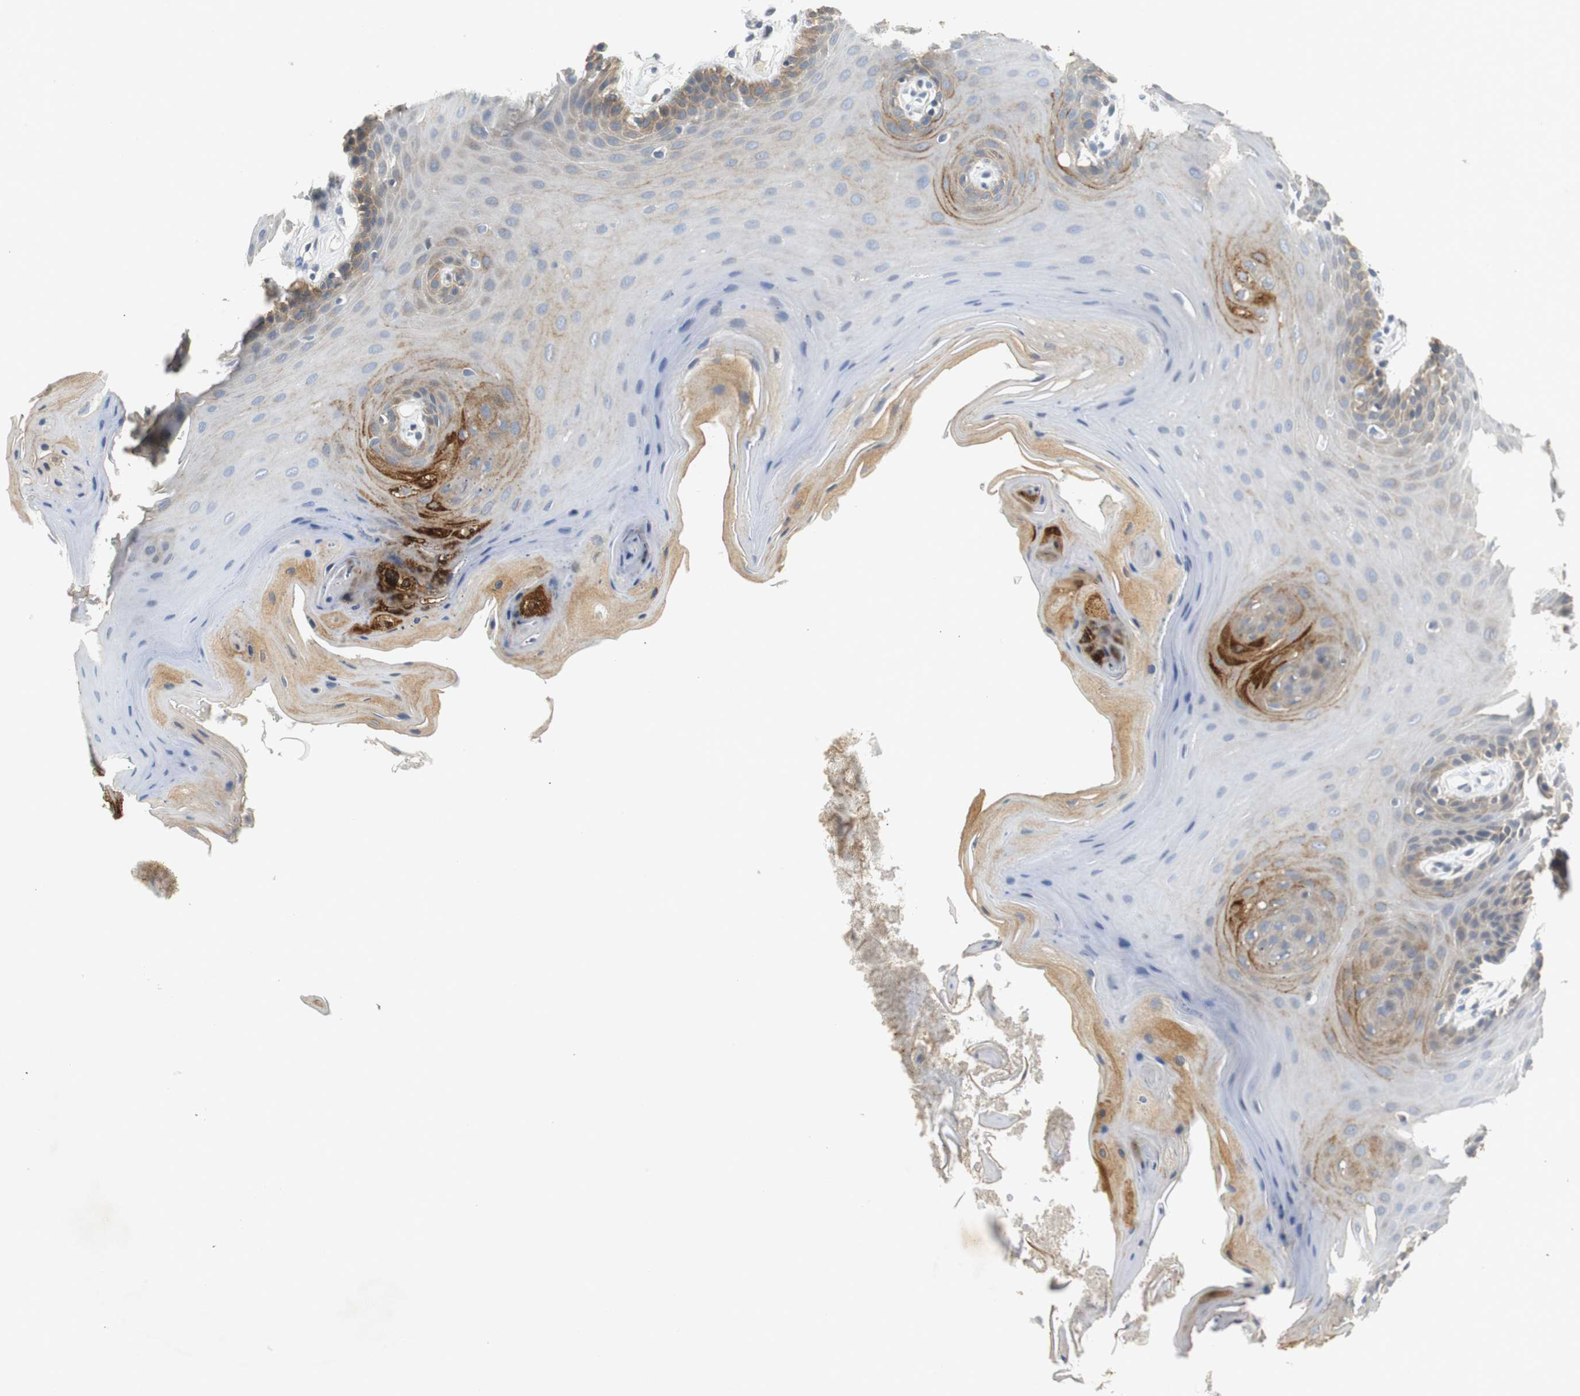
{"staining": {"intensity": "strong", "quantity": "25%-75%", "location": "cytoplasmic/membranous"}, "tissue": "oral mucosa", "cell_type": "Squamous epithelial cells", "image_type": "normal", "snomed": [{"axis": "morphology", "description": "Normal tissue, NOS"}, {"axis": "morphology", "description": "Squamous cell carcinoma, NOS"}, {"axis": "topography", "description": "Skeletal muscle"}, {"axis": "topography", "description": "Oral tissue"}, {"axis": "topography", "description": "Head-Neck"}], "caption": "An image of human oral mucosa stained for a protein demonstrates strong cytoplasmic/membranous brown staining in squamous epithelial cells.", "gene": "GLCCI1", "patient": {"sex": "male", "age": 71}}